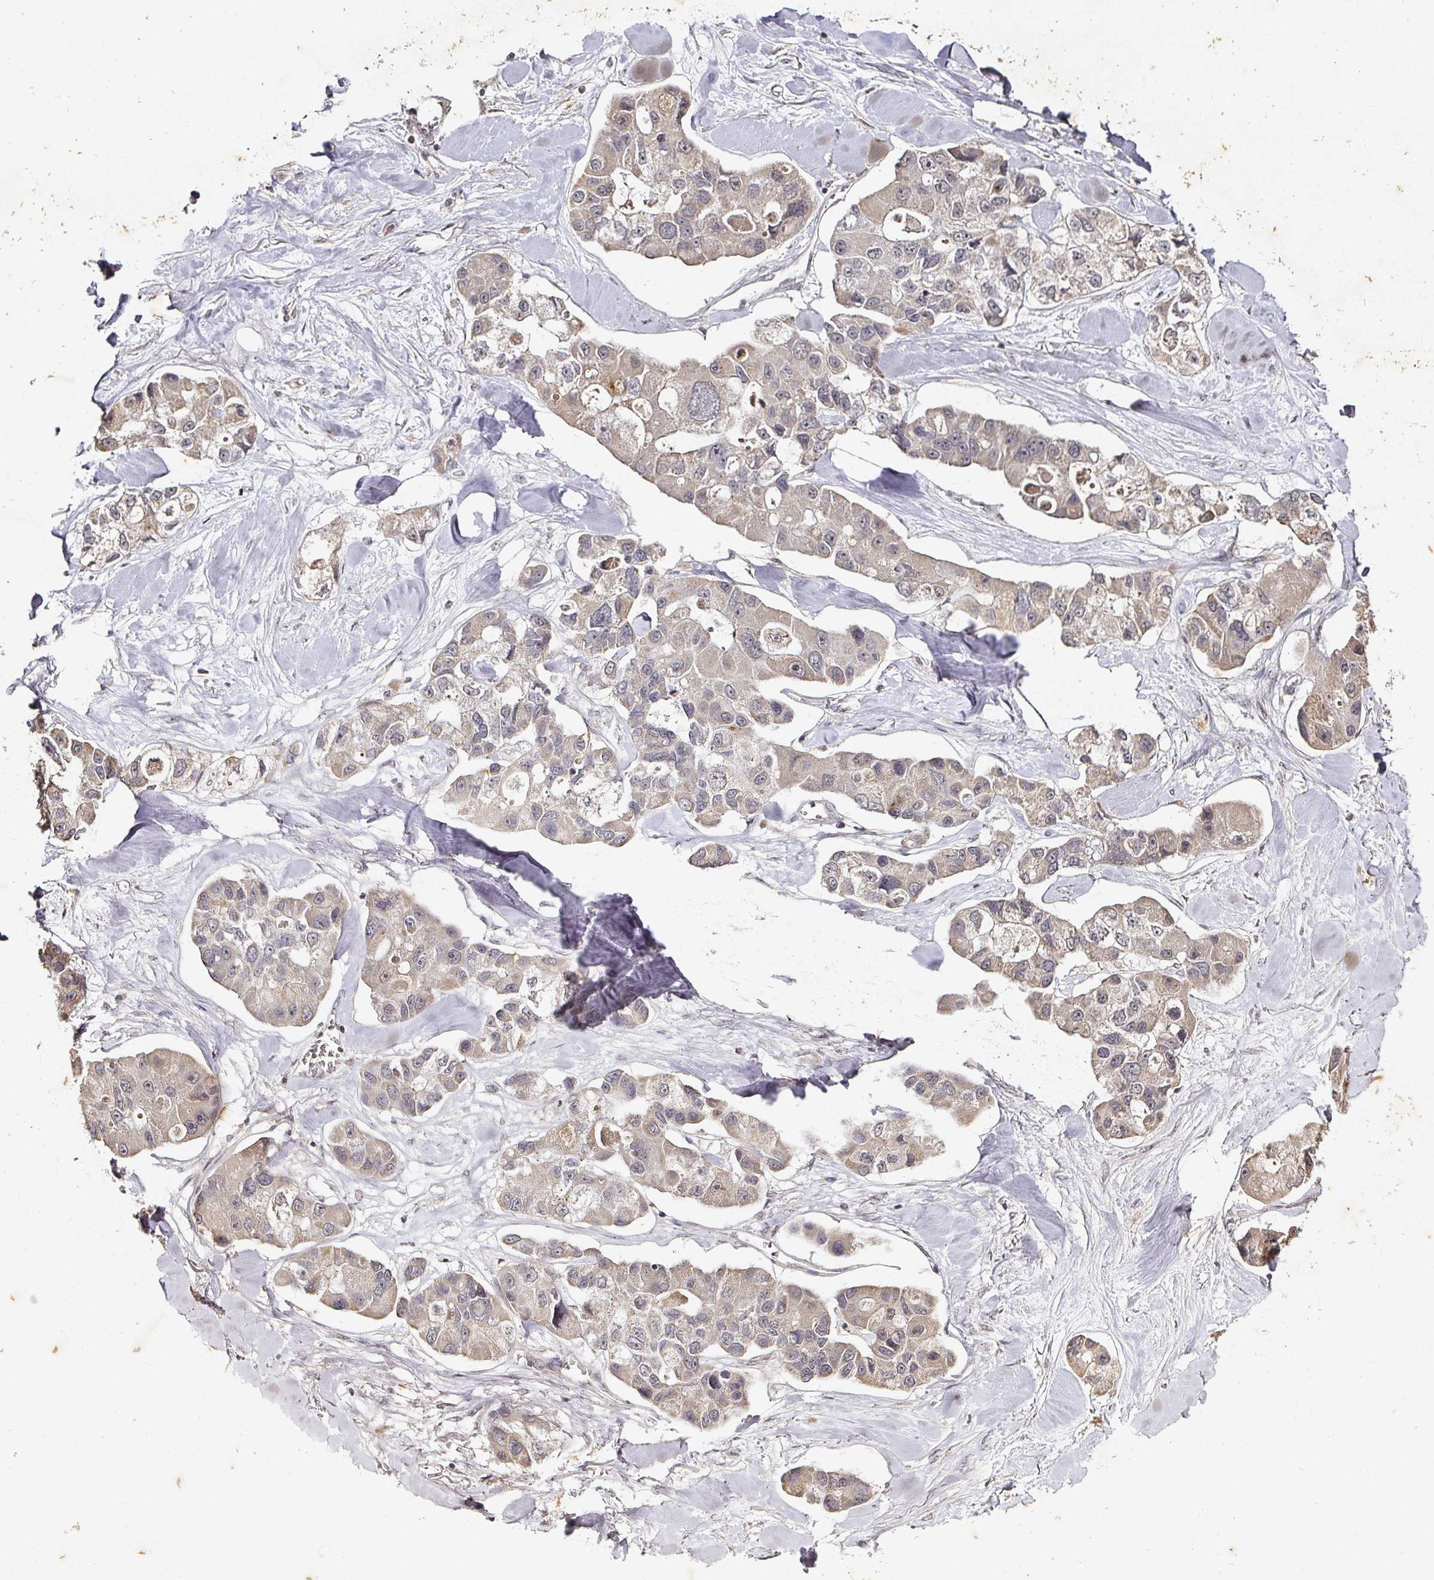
{"staining": {"intensity": "weak", "quantity": "<25%", "location": "cytoplasmic/membranous"}, "tissue": "lung cancer", "cell_type": "Tumor cells", "image_type": "cancer", "snomed": [{"axis": "morphology", "description": "Adenocarcinoma, NOS"}, {"axis": "topography", "description": "Lung"}], "caption": "A high-resolution photomicrograph shows immunohistochemistry (IHC) staining of lung cancer (adenocarcinoma), which demonstrates no significant positivity in tumor cells. Nuclei are stained in blue.", "gene": "CAPN5", "patient": {"sex": "female", "age": 54}}